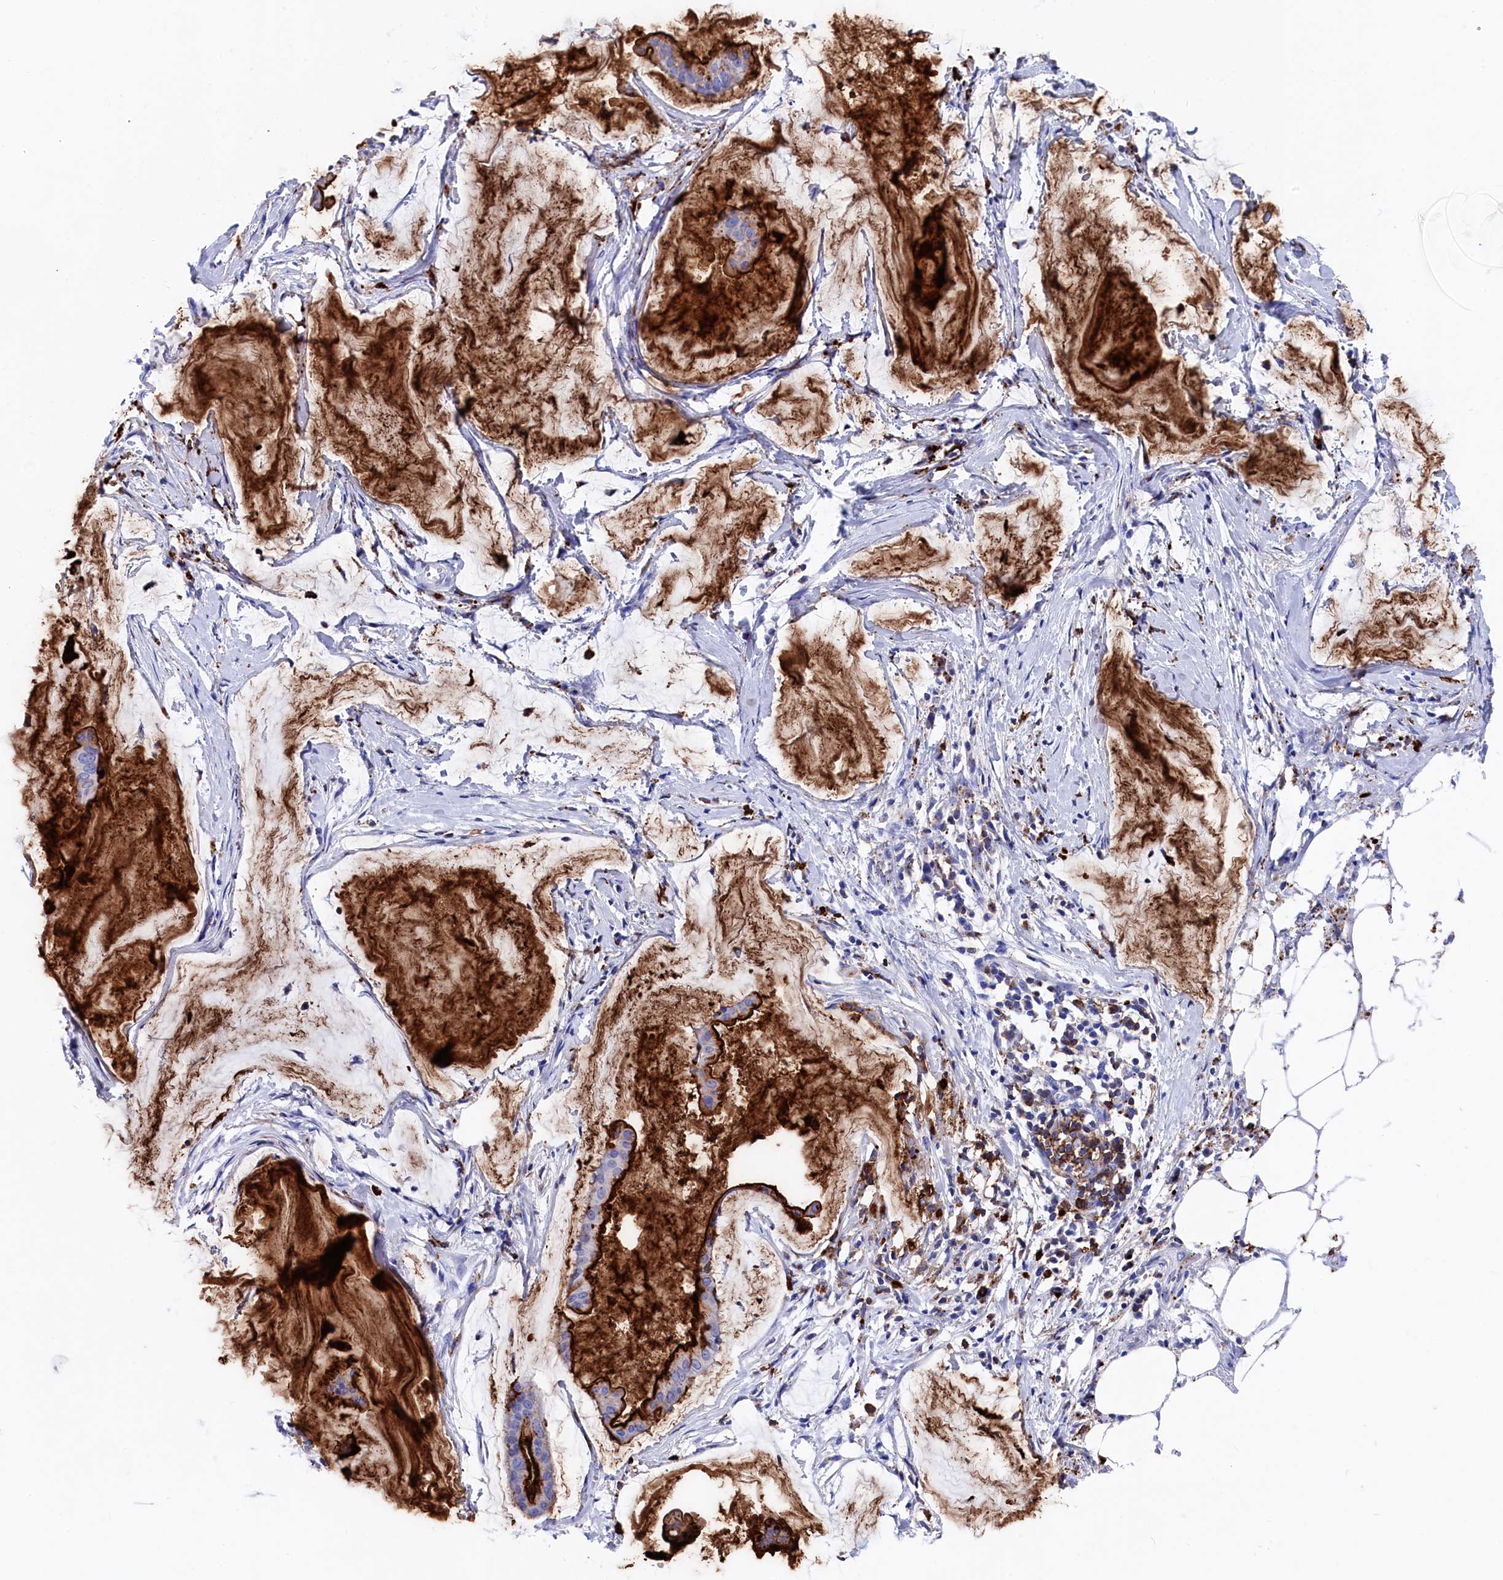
{"staining": {"intensity": "strong", "quantity": "25%-75%", "location": "cytoplasmic/membranous"}, "tissue": "ovarian cancer", "cell_type": "Tumor cells", "image_type": "cancer", "snomed": [{"axis": "morphology", "description": "Cystadenocarcinoma, mucinous, NOS"}, {"axis": "topography", "description": "Ovary"}], "caption": "Brown immunohistochemical staining in ovarian mucinous cystadenocarcinoma reveals strong cytoplasmic/membranous staining in approximately 25%-75% of tumor cells.", "gene": "PLAC8", "patient": {"sex": "female", "age": 73}}